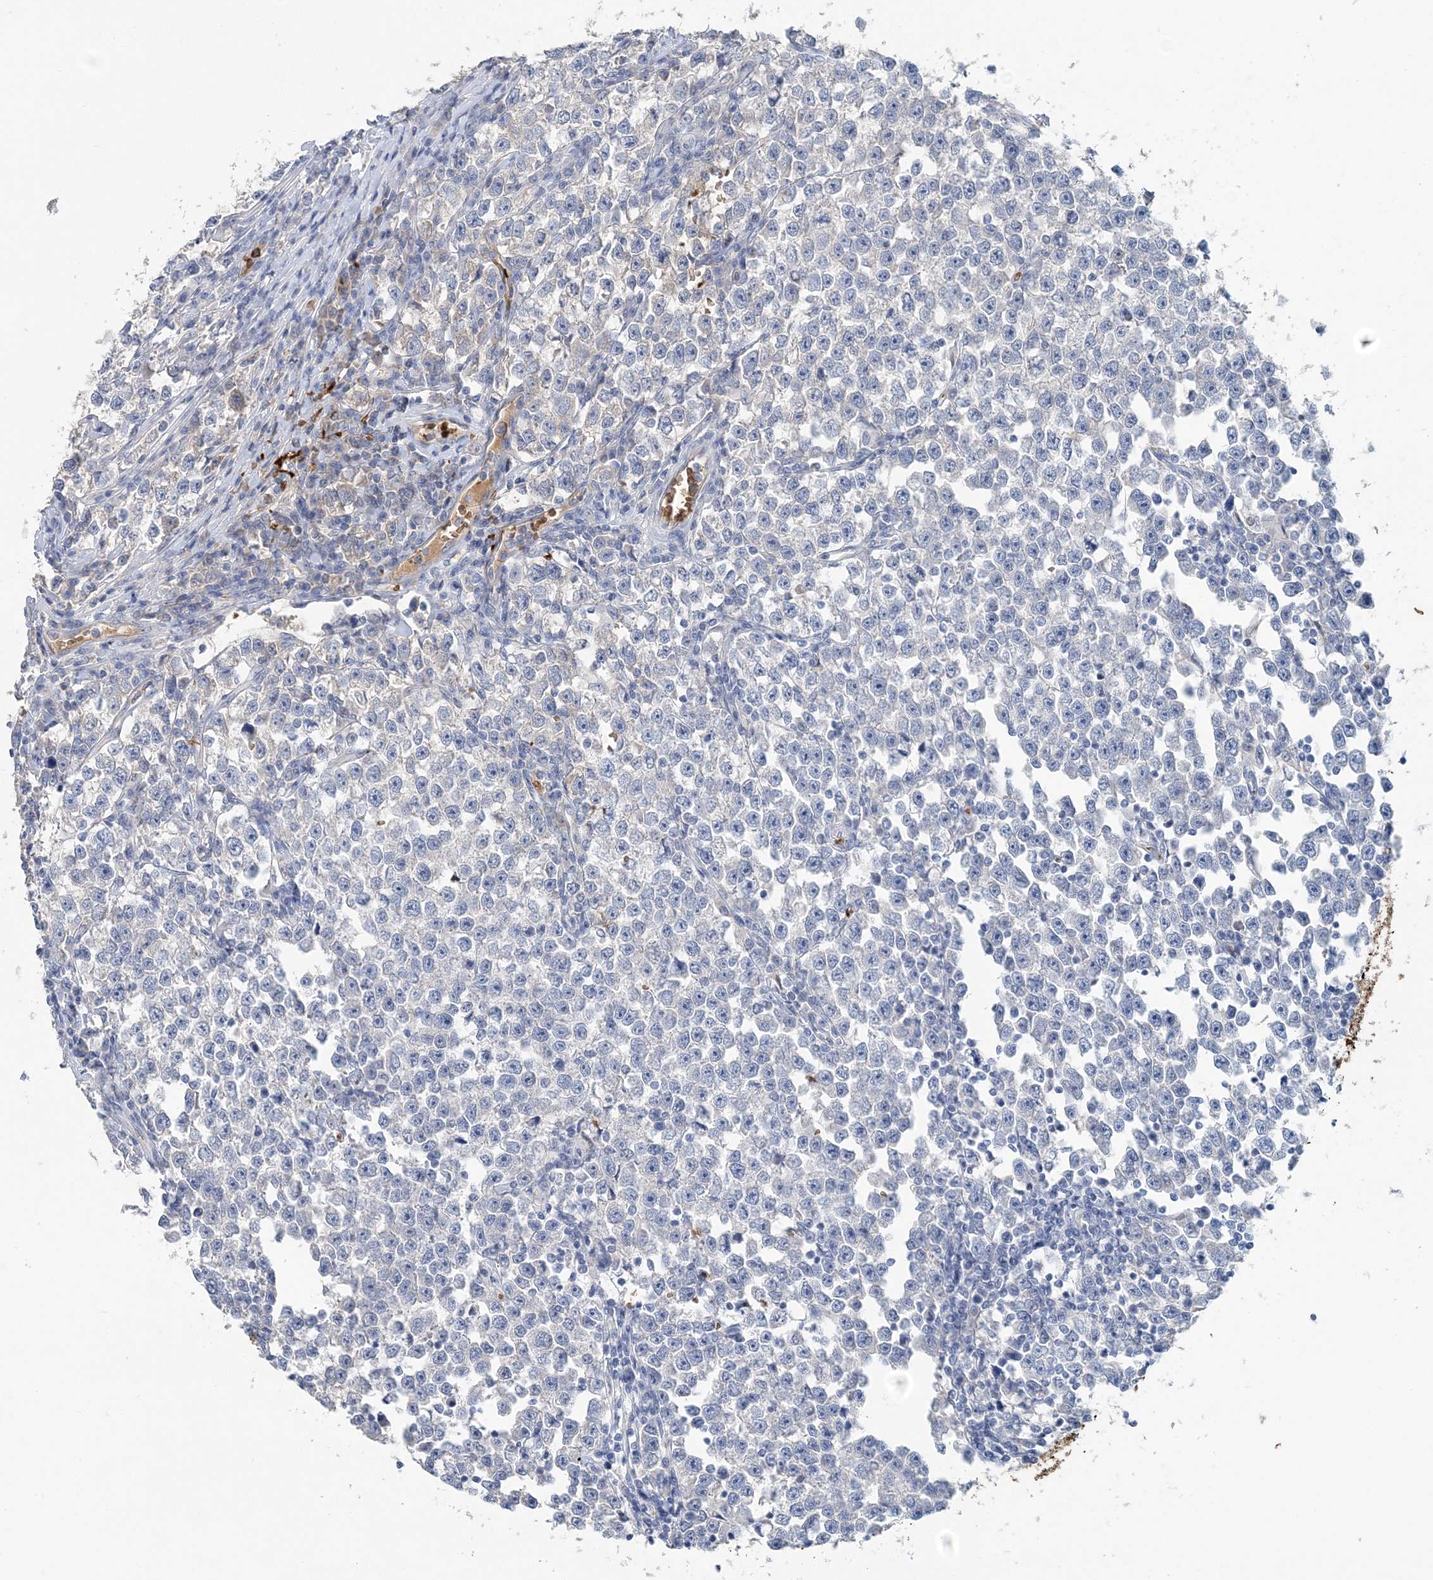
{"staining": {"intensity": "negative", "quantity": "none", "location": "none"}, "tissue": "testis cancer", "cell_type": "Tumor cells", "image_type": "cancer", "snomed": [{"axis": "morphology", "description": "Normal tissue, NOS"}, {"axis": "morphology", "description": "Seminoma, NOS"}, {"axis": "topography", "description": "Testis"}], "caption": "Immunohistochemistry (IHC) photomicrograph of neoplastic tissue: seminoma (testis) stained with DAB (3,3'-diaminobenzidine) reveals no significant protein staining in tumor cells.", "gene": "HBD", "patient": {"sex": "male", "age": 43}}